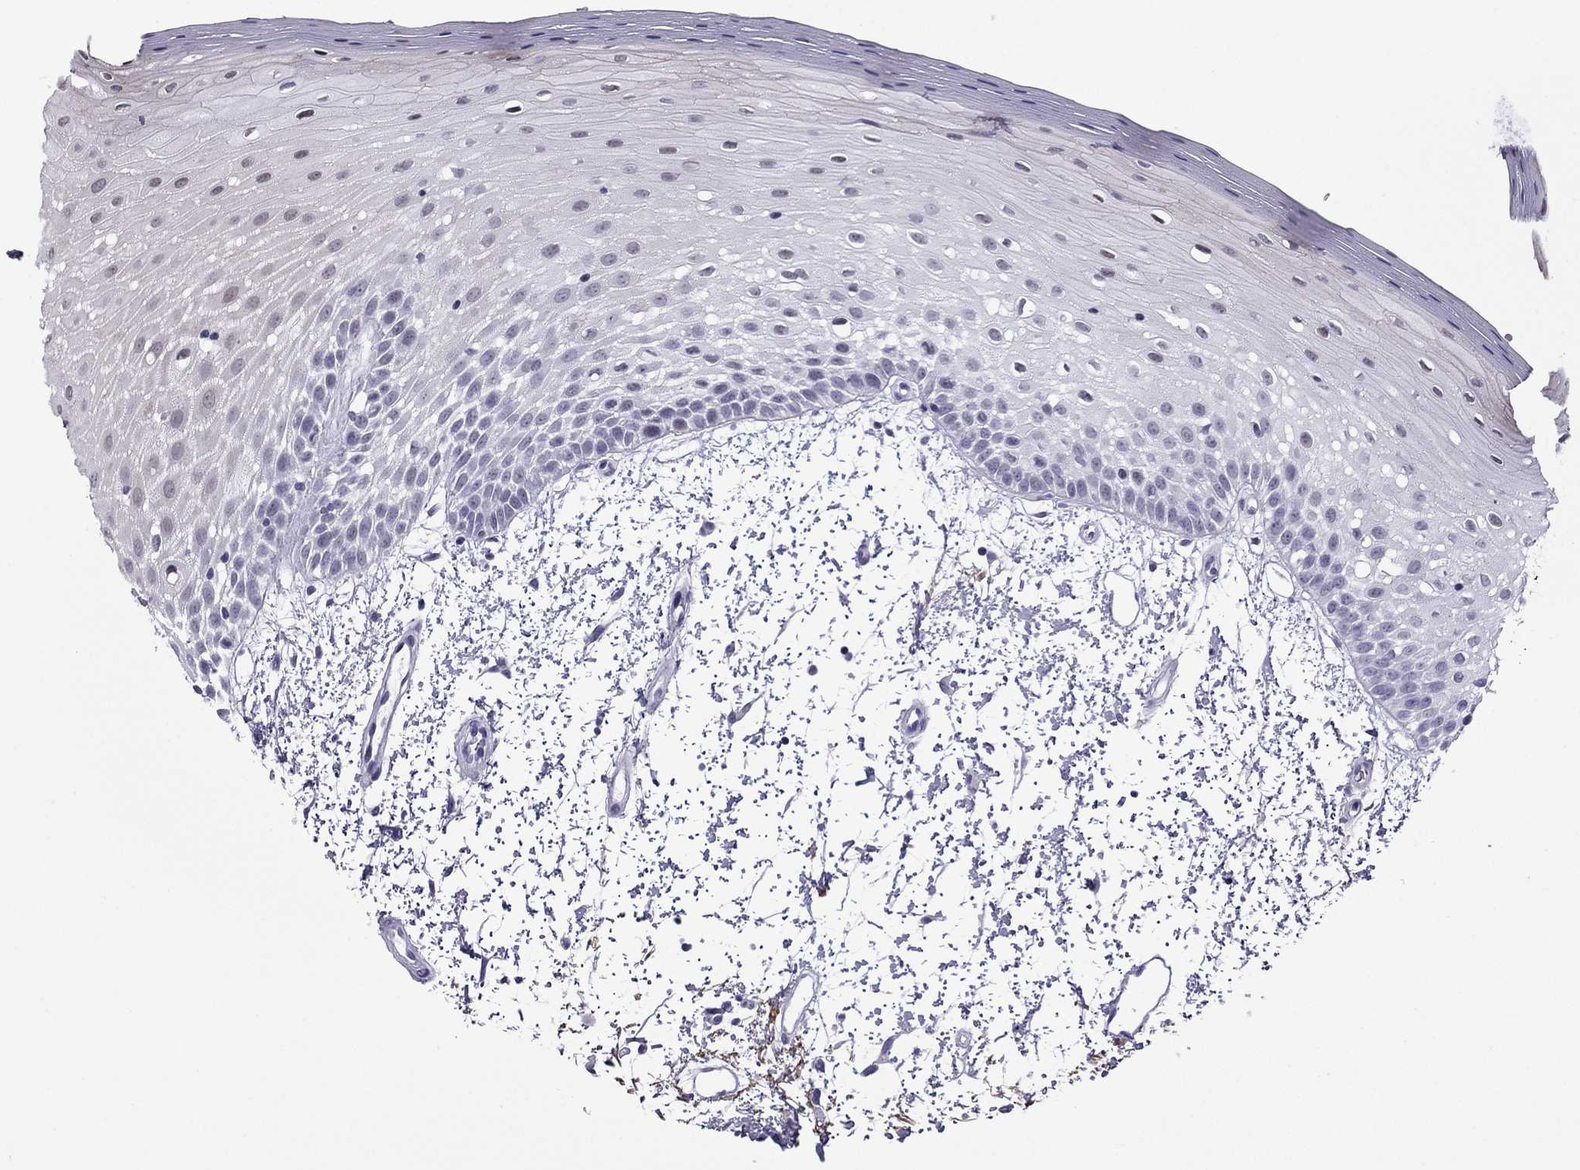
{"staining": {"intensity": "negative", "quantity": "none", "location": "none"}, "tissue": "oral mucosa", "cell_type": "Squamous epithelial cells", "image_type": "normal", "snomed": [{"axis": "morphology", "description": "Normal tissue, NOS"}, {"axis": "morphology", "description": "Squamous cell carcinoma, NOS"}, {"axis": "topography", "description": "Oral tissue"}, {"axis": "topography", "description": "Head-Neck"}], "caption": "DAB immunohistochemical staining of benign human oral mucosa shows no significant expression in squamous epithelial cells. Brightfield microscopy of immunohistochemistry (IHC) stained with DAB (3,3'-diaminobenzidine) (brown) and hematoxylin (blue), captured at high magnification.", "gene": "MYLK3", "patient": {"sex": "female", "age": 75}}